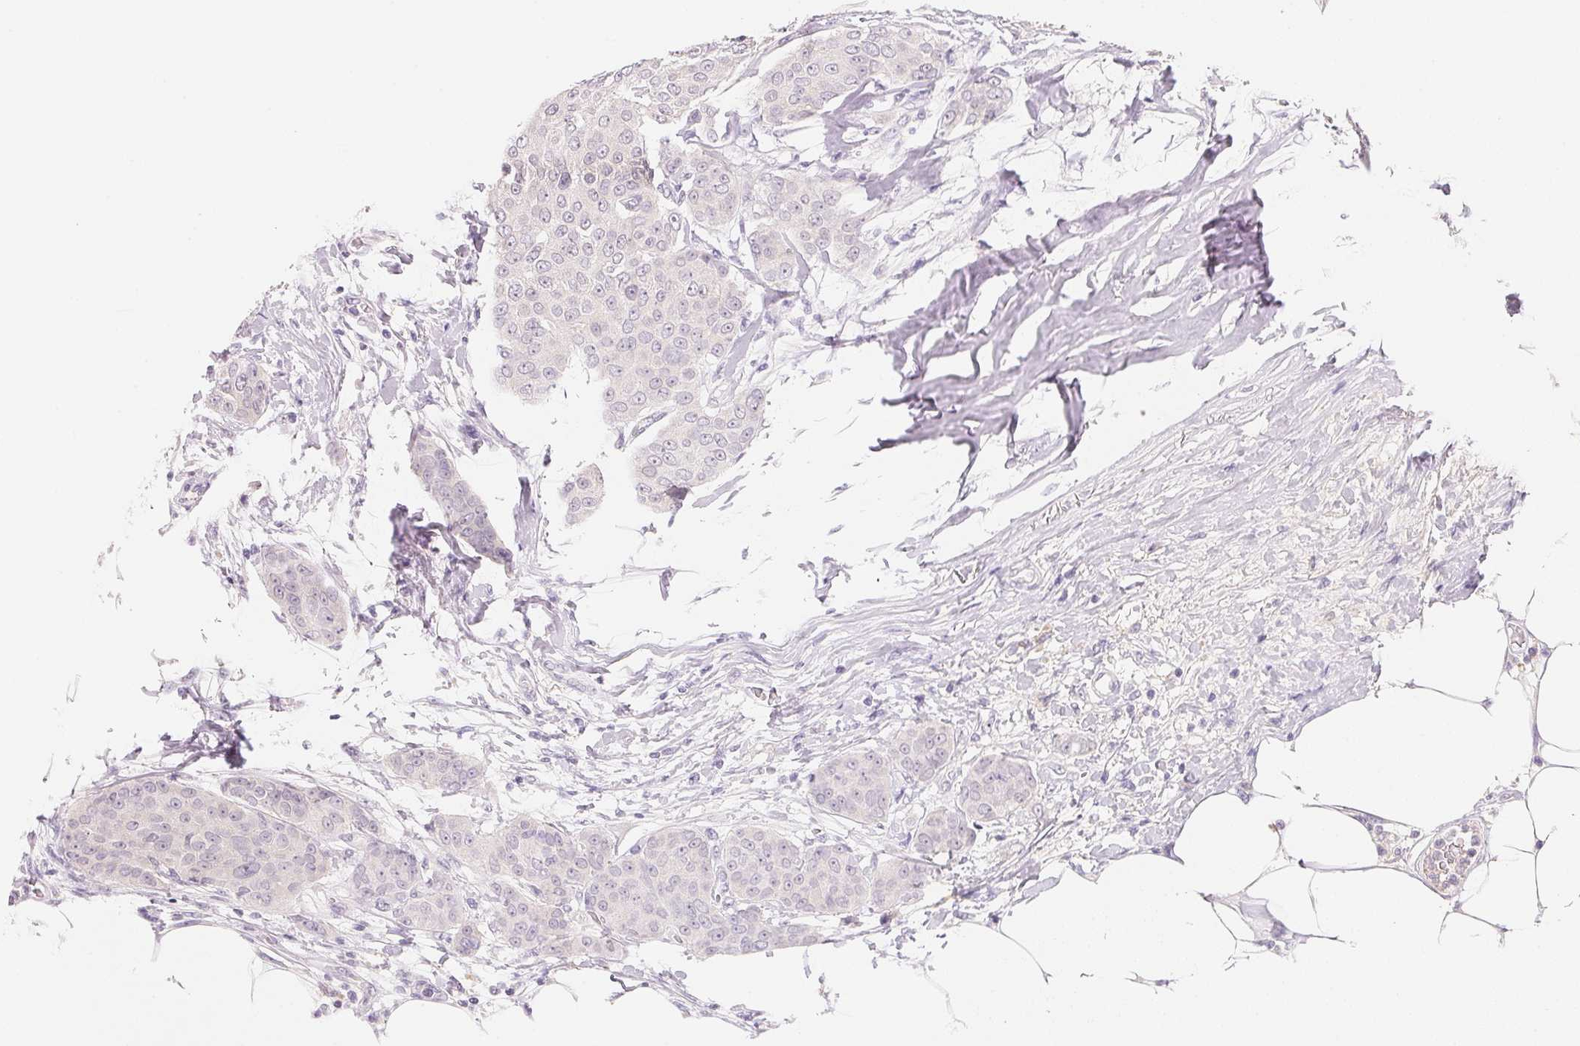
{"staining": {"intensity": "negative", "quantity": "none", "location": "none"}, "tissue": "breast cancer", "cell_type": "Tumor cells", "image_type": "cancer", "snomed": [{"axis": "morphology", "description": "Duct carcinoma"}, {"axis": "topography", "description": "Breast"}], "caption": "Breast invasive ductal carcinoma was stained to show a protein in brown. There is no significant staining in tumor cells.", "gene": "MCOLN3", "patient": {"sex": "female", "age": 91}}